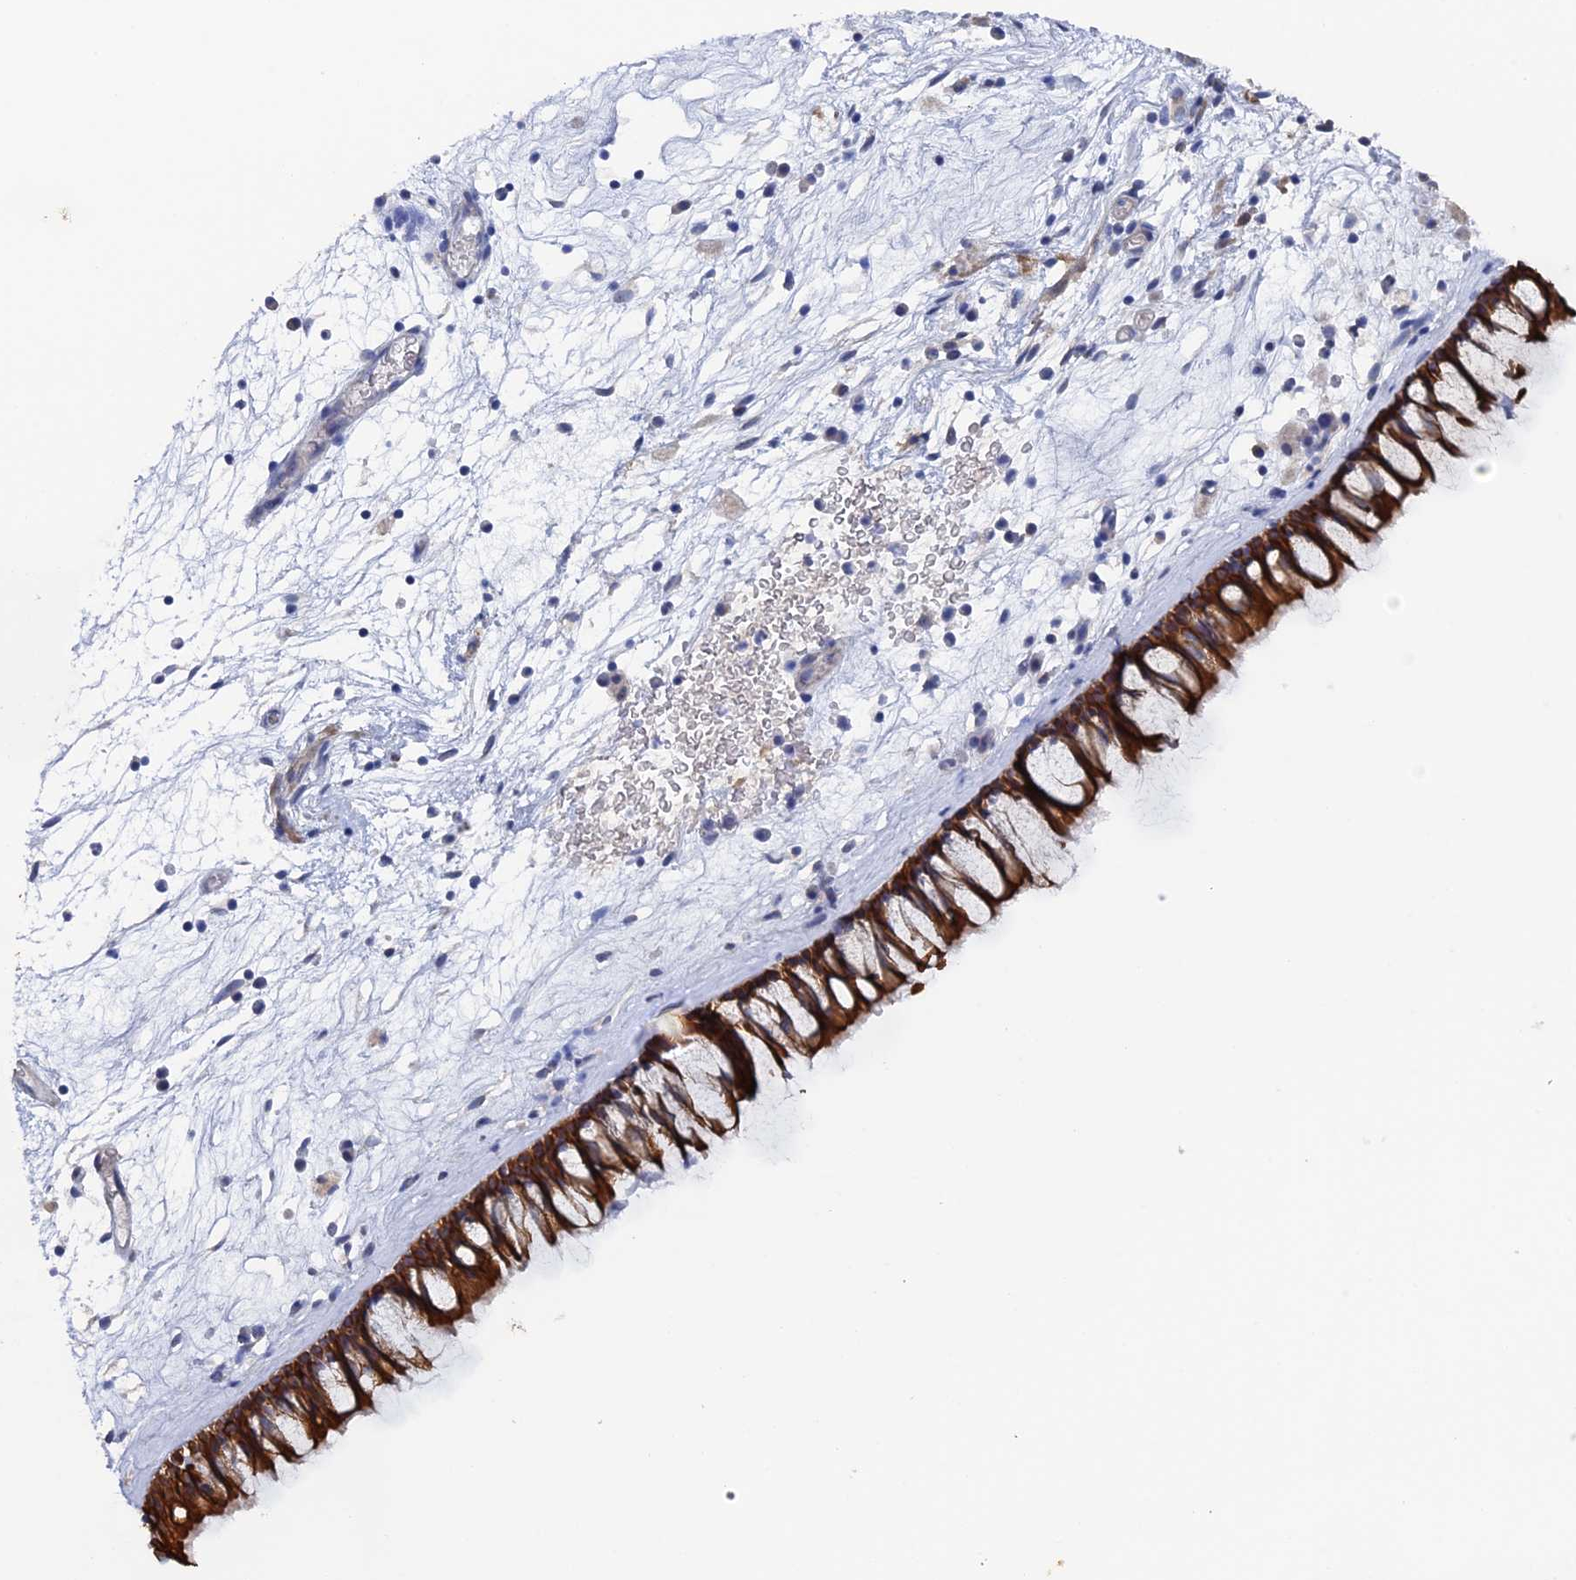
{"staining": {"intensity": "strong", "quantity": ">75%", "location": "cytoplasmic/membranous"}, "tissue": "nasopharynx", "cell_type": "Respiratory epithelial cells", "image_type": "normal", "snomed": [{"axis": "morphology", "description": "Normal tissue, NOS"}, {"axis": "morphology", "description": "Inflammation, NOS"}, {"axis": "morphology", "description": "Malignant melanoma, Metastatic site"}, {"axis": "topography", "description": "Nasopharynx"}], "caption": "This micrograph reveals normal nasopharynx stained with IHC to label a protein in brown. The cytoplasmic/membranous of respiratory epithelial cells show strong positivity for the protein. Nuclei are counter-stained blue.", "gene": "SRFBP1", "patient": {"sex": "male", "age": 70}}